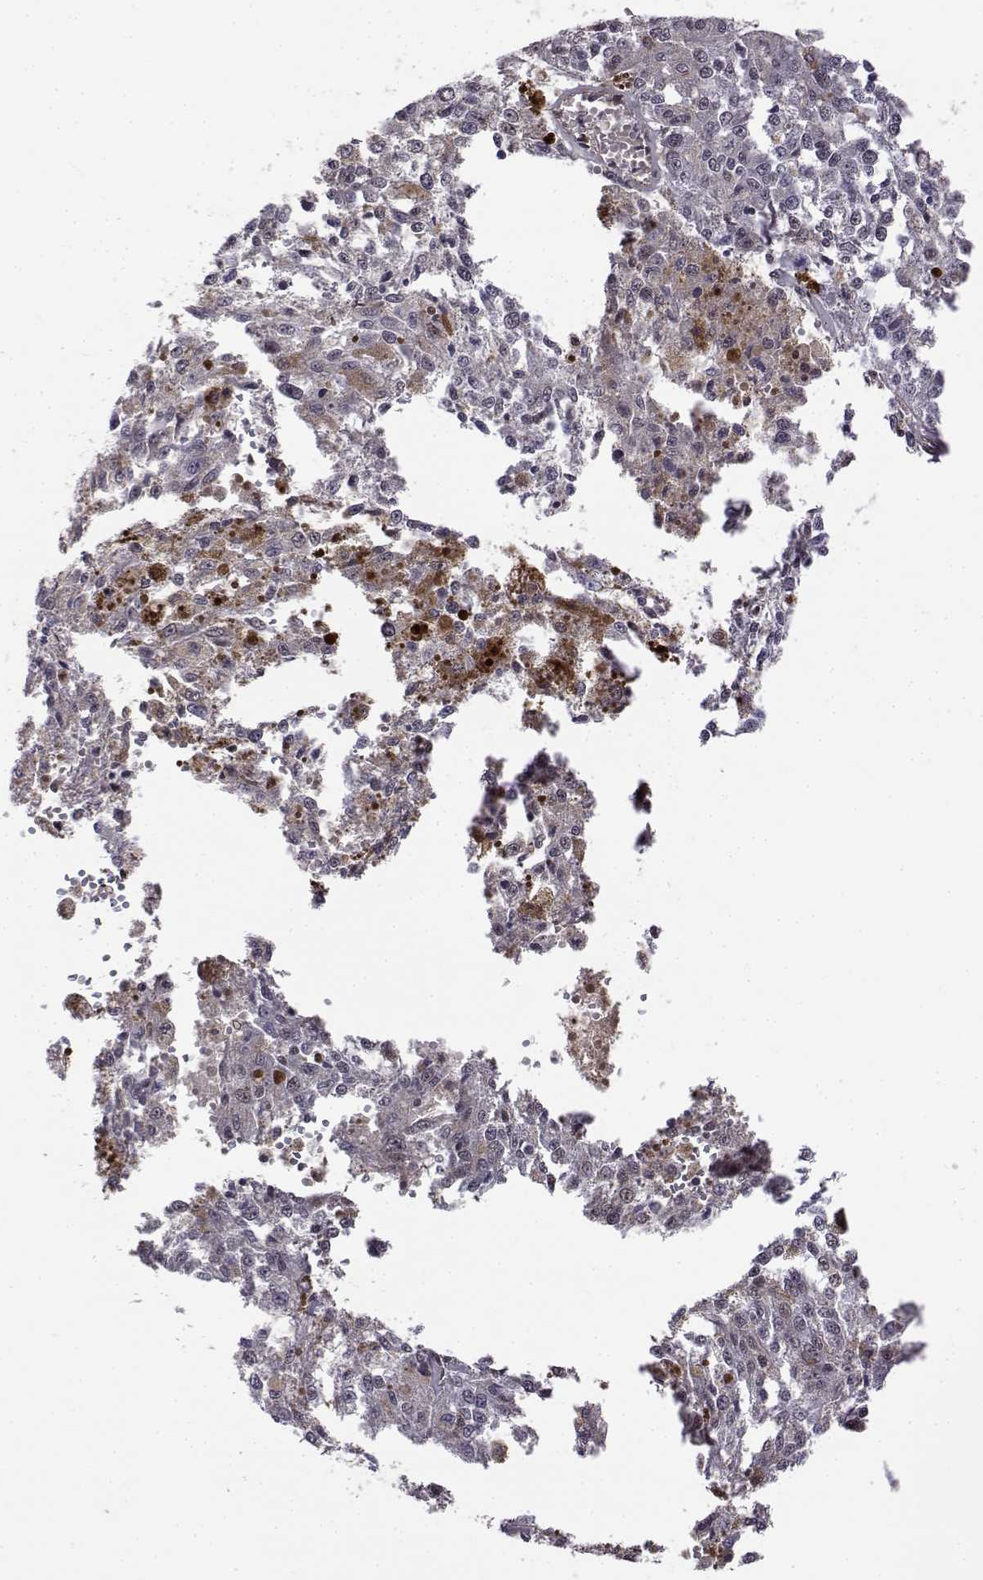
{"staining": {"intensity": "negative", "quantity": "none", "location": "none"}, "tissue": "melanoma", "cell_type": "Tumor cells", "image_type": "cancer", "snomed": [{"axis": "morphology", "description": "Malignant melanoma, Metastatic site"}, {"axis": "topography", "description": "Lymph node"}], "caption": "Immunohistochemistry micrograph of neoplastic tissue: human malignant melanoma (metastatic site) stained with DAB reveals no significant protein staining in tumor cells.", "gene": "ITGA7", "patient": {"sex": "female", "age": 64}}